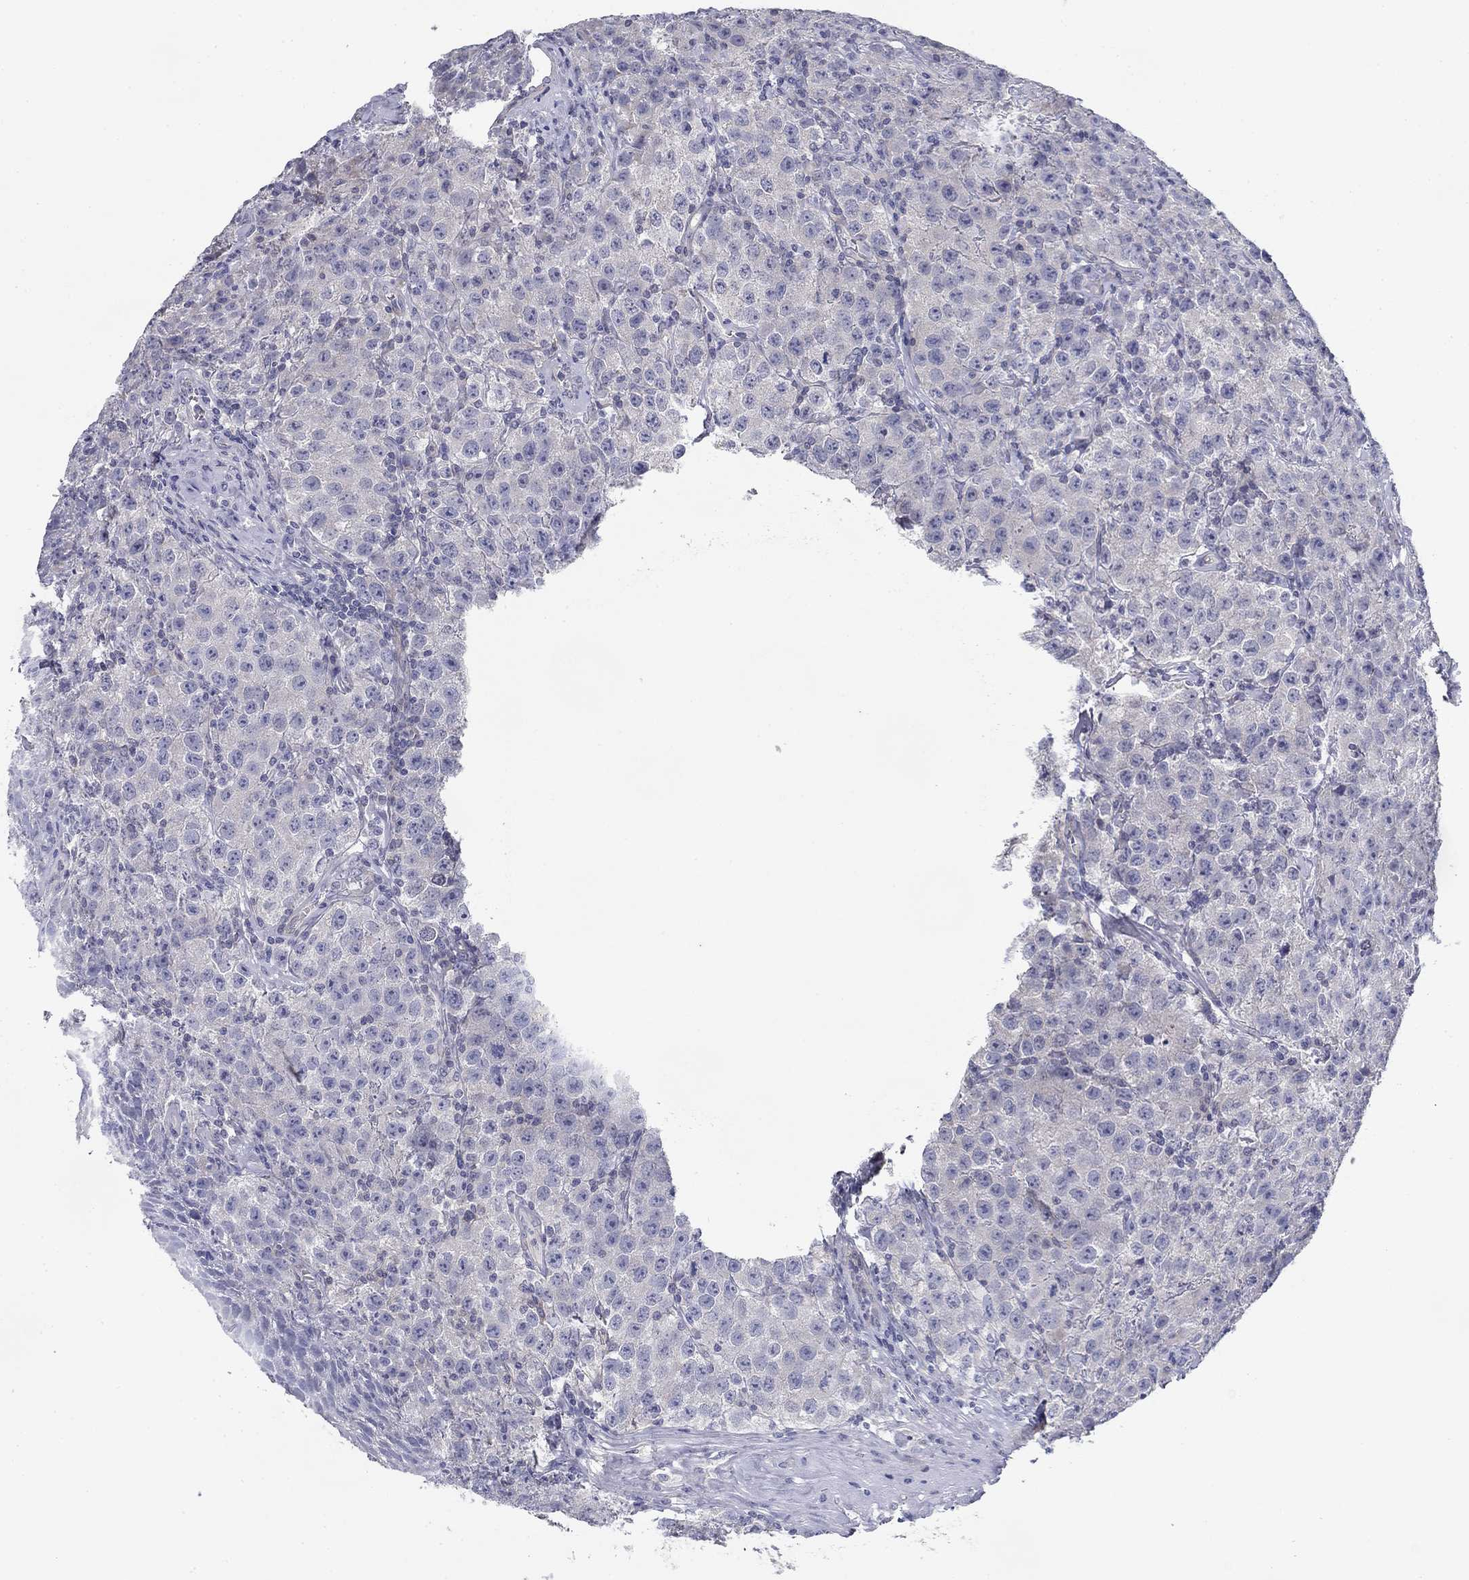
{"staining": {"intensity": "negative", "quantity": "none", "location": "none"}, "tissue": "testis cancer", "cell_type": "Tumor cells", "image_type": "cancer", "snomed": [{"axis": "morphology", "description": "Seminoma, NOS"}, {"axis": "topography", "description": "Testis"}], "caption": "A high-resolution histopathology image shows immunohistochemistry staining of testis seminoma, which shows no significant staining in tumor cells.", "gene": "GRK7", "patient": {"sex": "male", "age": 52}}